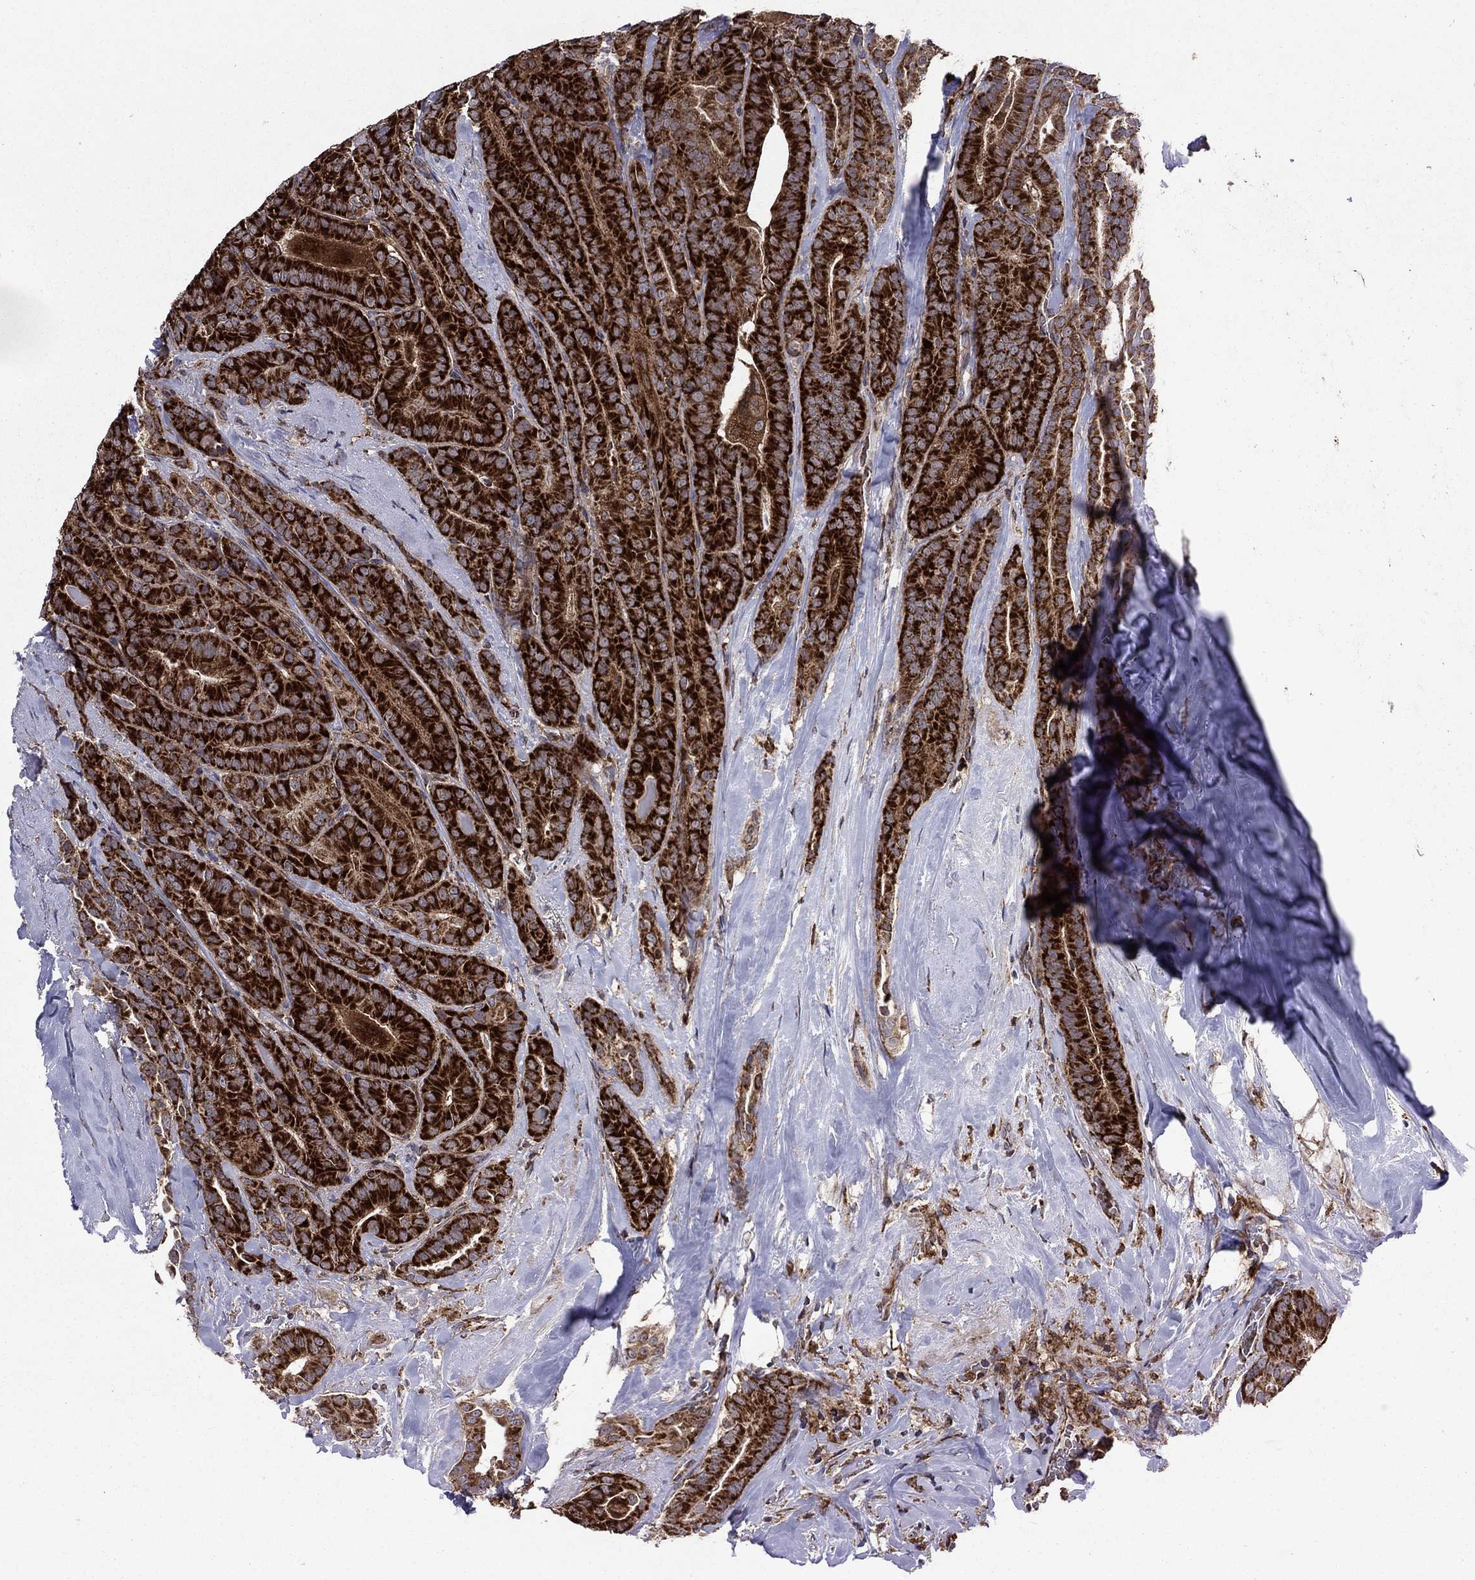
{"staining": {"intensity": "strong", "quantity": ">75%", "location": "cytoplasmic/membranous"}, "tissue": "thyroid cancer", "cell_type": "Tumor cells", "image_type": "cancer", "snomed": [{"axis": "morphology", "description": "Papillary adenocarcinoma, NOS"}, {"axis": "topography", "description": "Thyroid gland"}], "caption": "Tumor cells show high levels of strong cytoplasmic/membranous expression in about >75% of cells in thyroid cancer (papillary adenocarcinoma). Nuclei are stained in blue.", "gene": "RNF19B", "patient": {"sex": "male", "age": 61}}